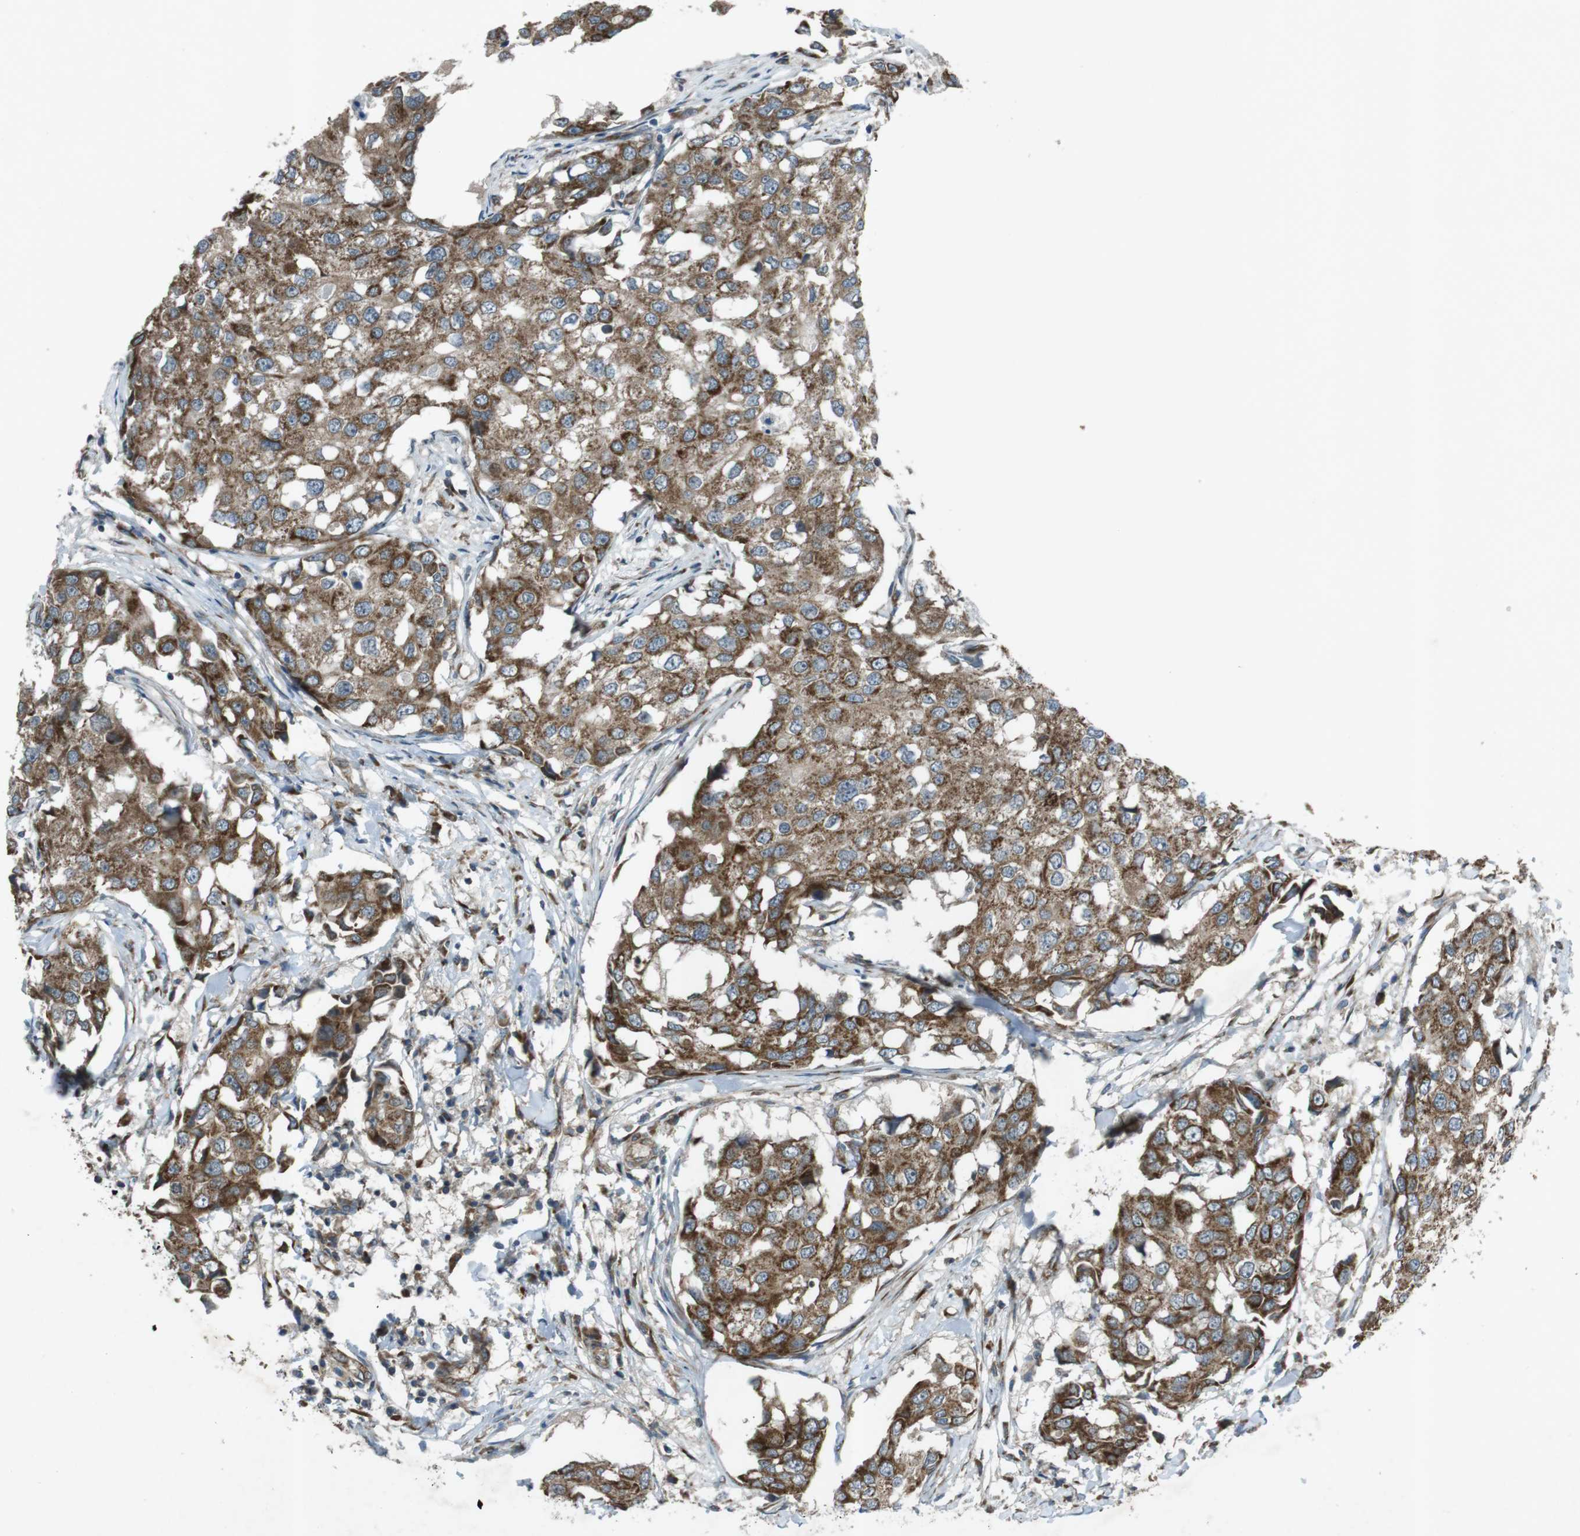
{"staining": {"intensity": "strong", "quantity": "25%-75%", "location": "cytoplasmic/membranous"}, "tissue": "breast cancer", "cell_type": "Tumor cells", "image_type": "cancer", "snomed": [{"axis": "morphology", "description": "Duct carcinoma"}, {"axis": "topography", "description": "Breast"}], "caption": "Intraductal carcinoma (breast) stained with immunohistochemistry (IHC) reveals strong cytoplasmic/membranous staining in approximately 25%-75% of tumor cells.", "gene": "SLC41A1", "patient": {"sex": "female", "age": 27}}